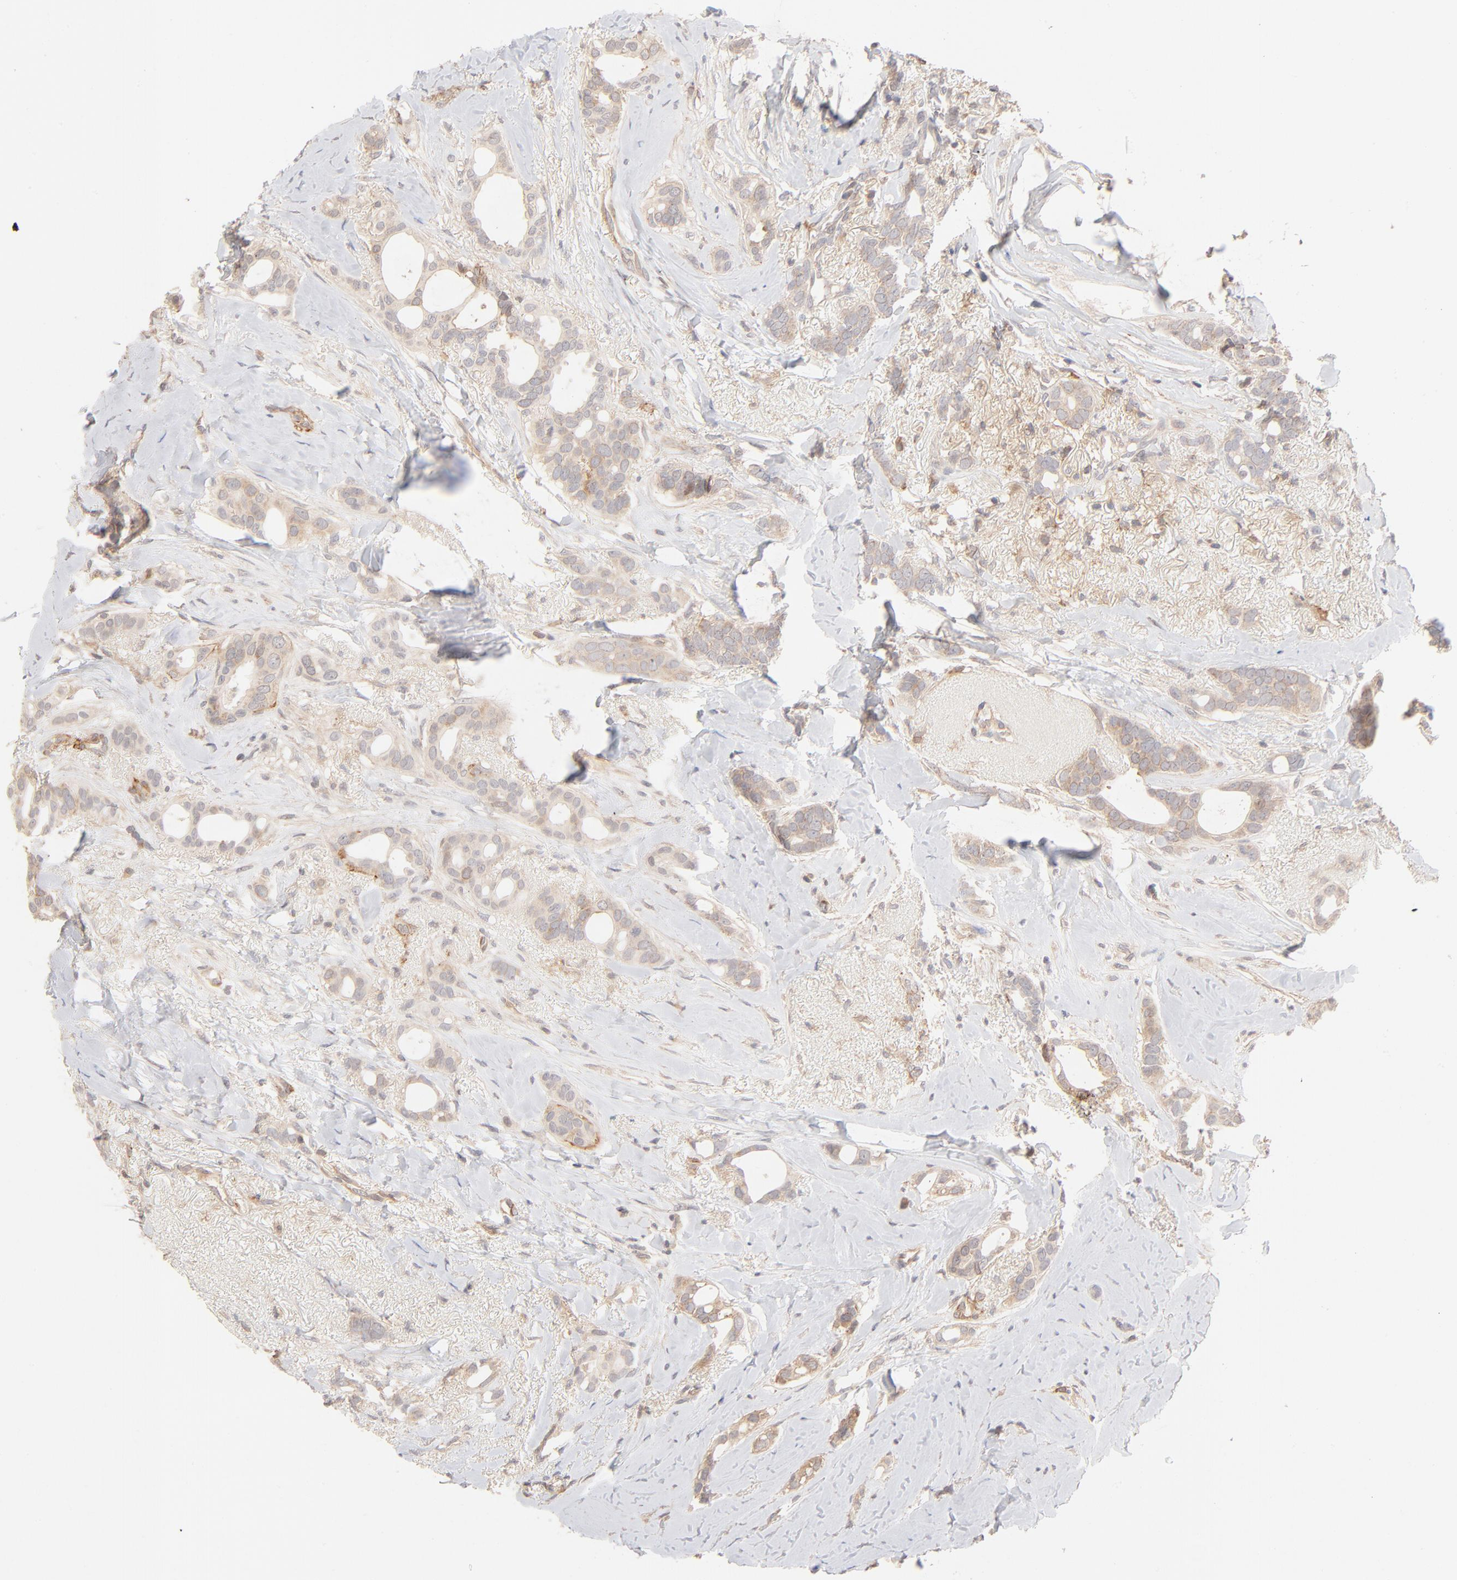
{"staining": {"intensity": "weak", "quantity": ">75%", "location": "cytoplasmic/membranous"}, "tissue": "breast cancer", "cell_type": "Tumor cells", "image_type": "cancer", "snomed": [{"axis": "morphology", "description": "Duct carcinoma"}, {"axis": "topography", "description": "Breast"}], "caption": "A high-resolution photomicrograph shows immunohistochemistry staining of invasive ductal carcinoma (breast), which reveals weak cytoplasmic/membranous staining in approximately >75% of tumor cells.", "gene": "CSPG4", "patient": {"sex": "female", "age": 54}}